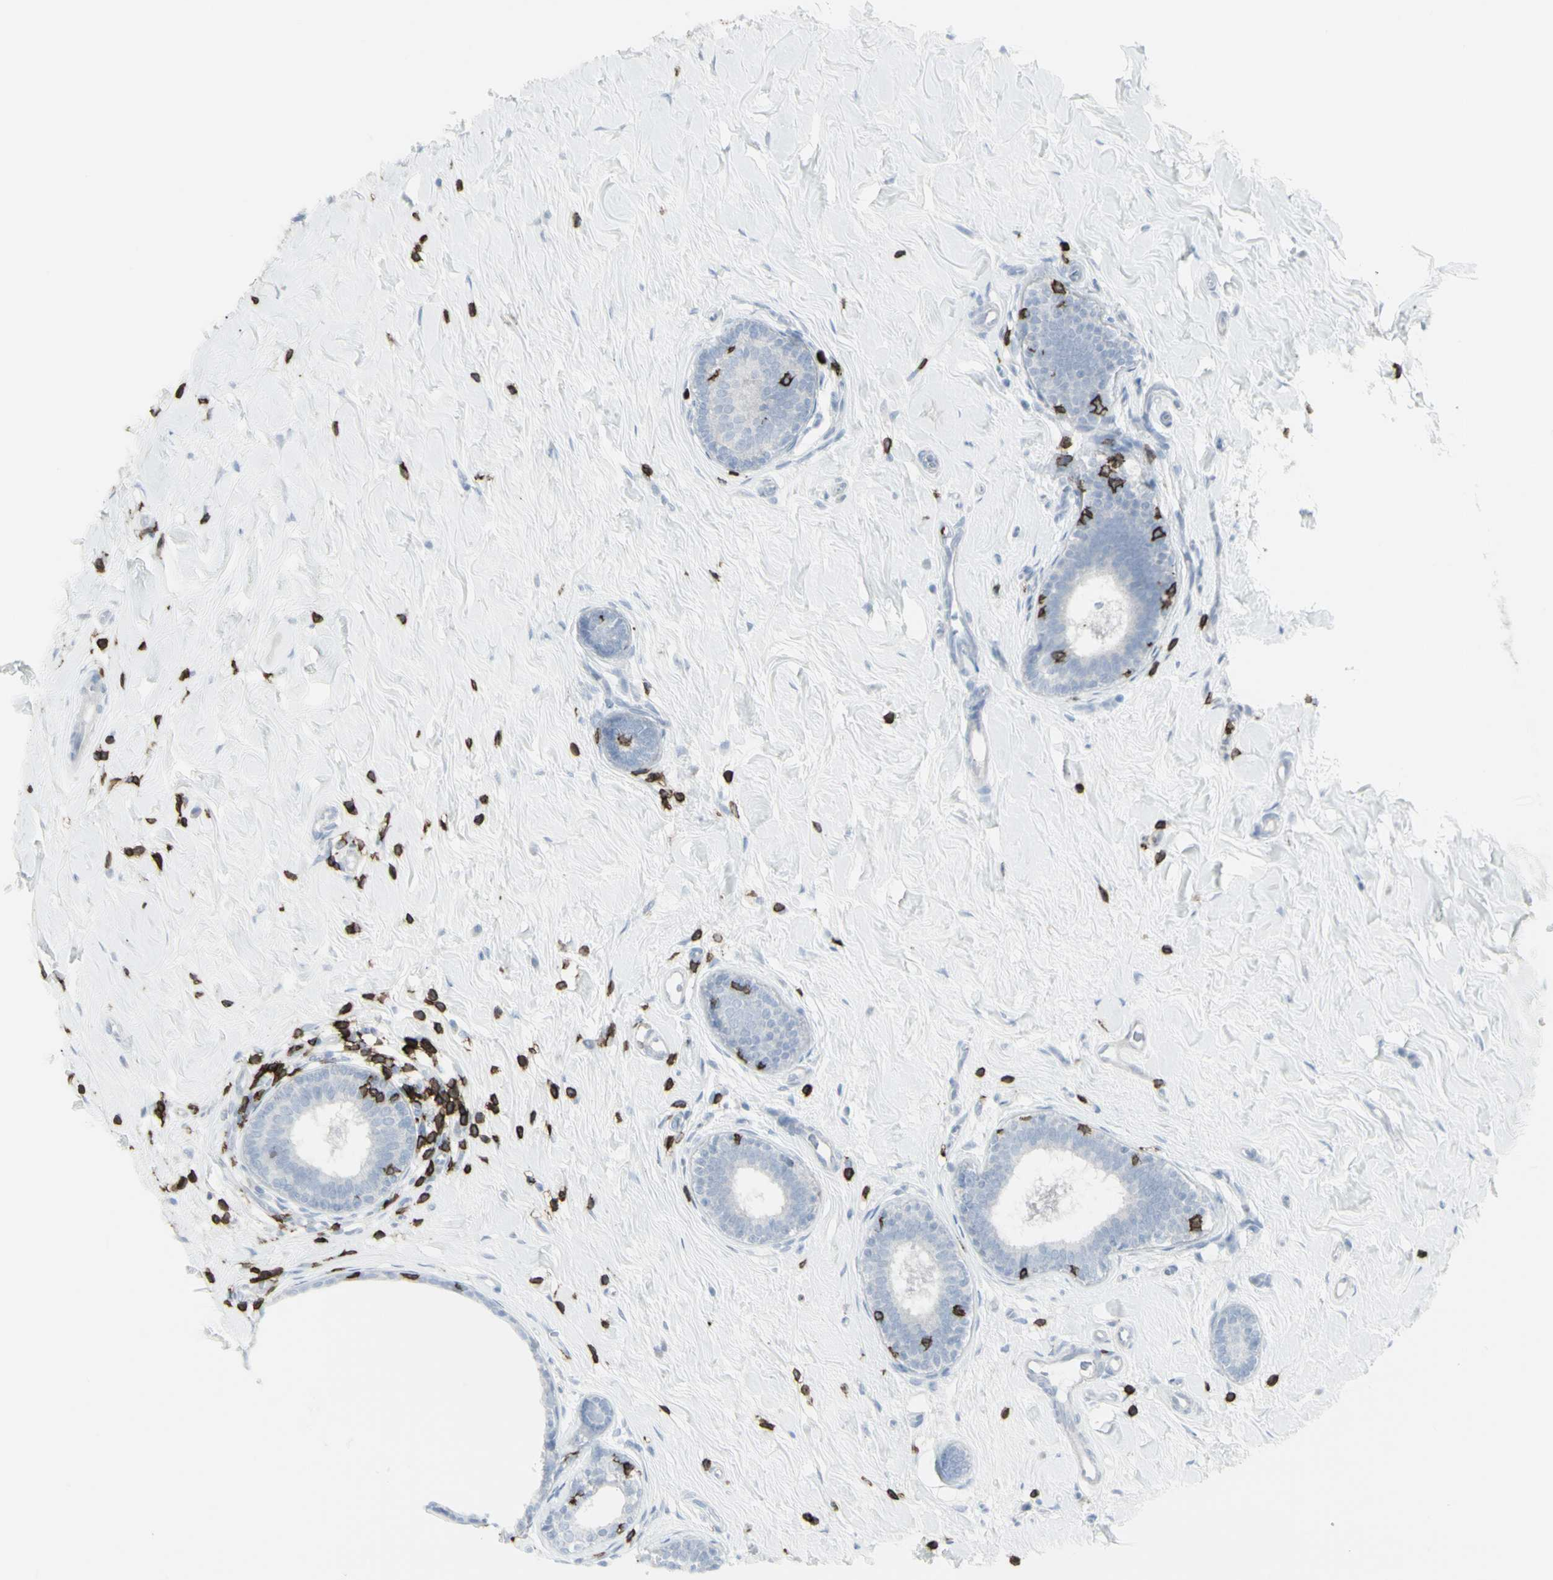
{"staining": {"intensity": "negative", "quantity": "none", "location": "none"}, "tissue": "breast cancer", "cell_type": "Tumor cells", "image_type": "cancer", "snomed": [{"axis": "morphology", "description": "Normal tissue, NOS"}, {"axis": "morphology", "description": "Duct carcinoma"}, {"axis": "topography", "description": "Breast"}], "caption": "Tumor cells show no significant protein staining in breast cancer.", "gene": "CD247", "patient": {"sex": "female", "age": 40}}